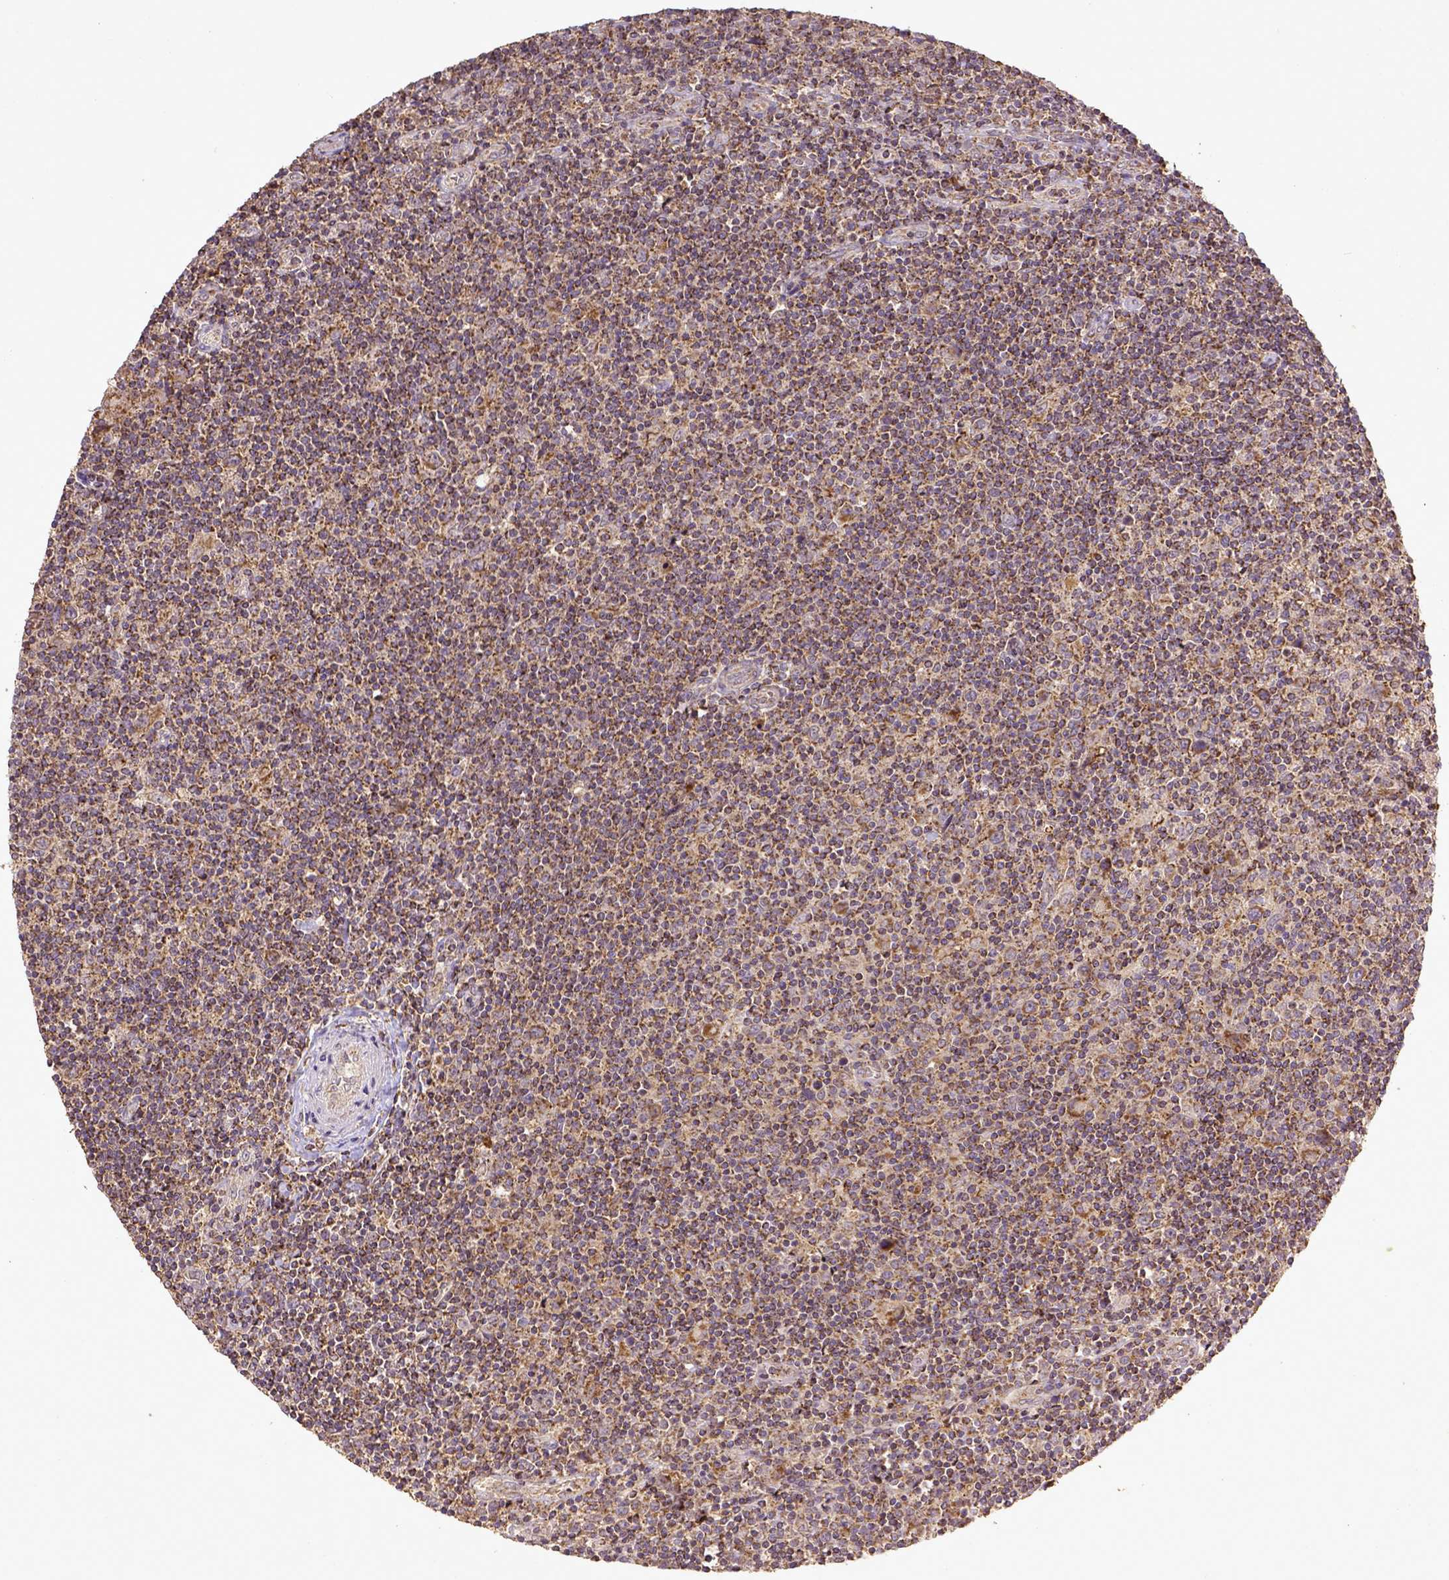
{"staining": {"intensity": "strong", "quantity": ">75%", "location": "cytoplasmic/membranous"}, "tissue": "lymphoma", "cell_type": "Tumor cells", "image_type": "cancer", "snomed": [{"axis": "morphology", "description": "Hodgkin's disease, NOS"}, {"axis": "topography", "description": "Lymph node"}], "caption": "Immunohistochemical staining of Hodgkin's disease displays strong cytoplasmic/membranous protein positivity in about >75% of tumor cells. Using DAB (brown) and hematoxylin (blue) stains, captured at high magnification using brightfield microscopy.", "gene": "MT-CO1", "patient": {"sex": "male", "age": 40}}